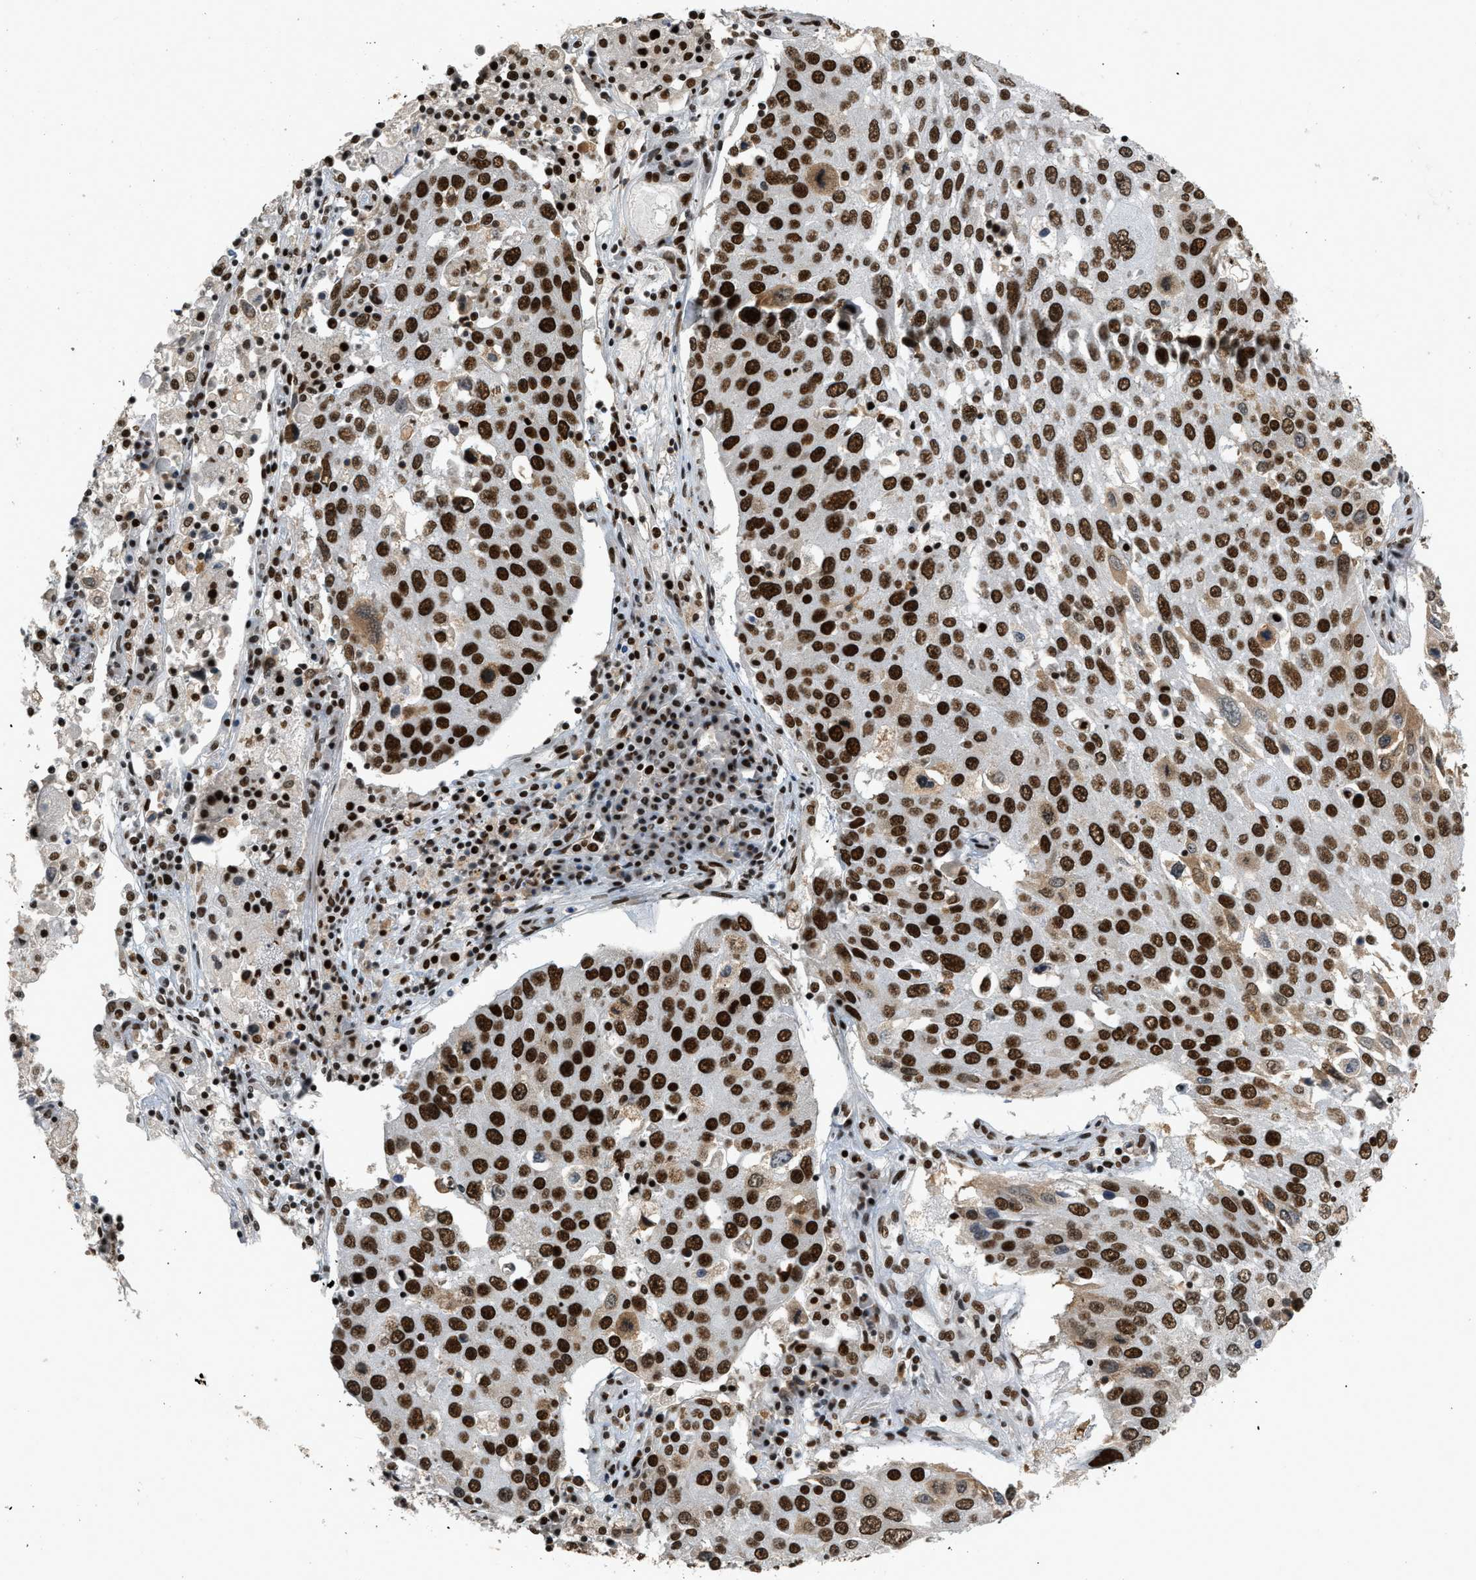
{"staining": {"intensity": "strong", "quantity": ">75%", "location": "nuclear"}, "tissue": "lung cancer", "cell_type": "Tumor cells", "image_type": "cancer", "snomed": [{"axis": "morphology", "description": "Squamous cell carcinoma, NOS"}, {"axis": "topography", "description": "Lung"}], "caption": "Immunohistochemistry (DAB (3,3'-diaminobenzidine)) staining of lung squamous cell carcinoma exhibits strong nuclear protein staining in about >75% of tumor cells.", "gene": "SMARCB1", "patient": {"sex": "male", "age": 65}}